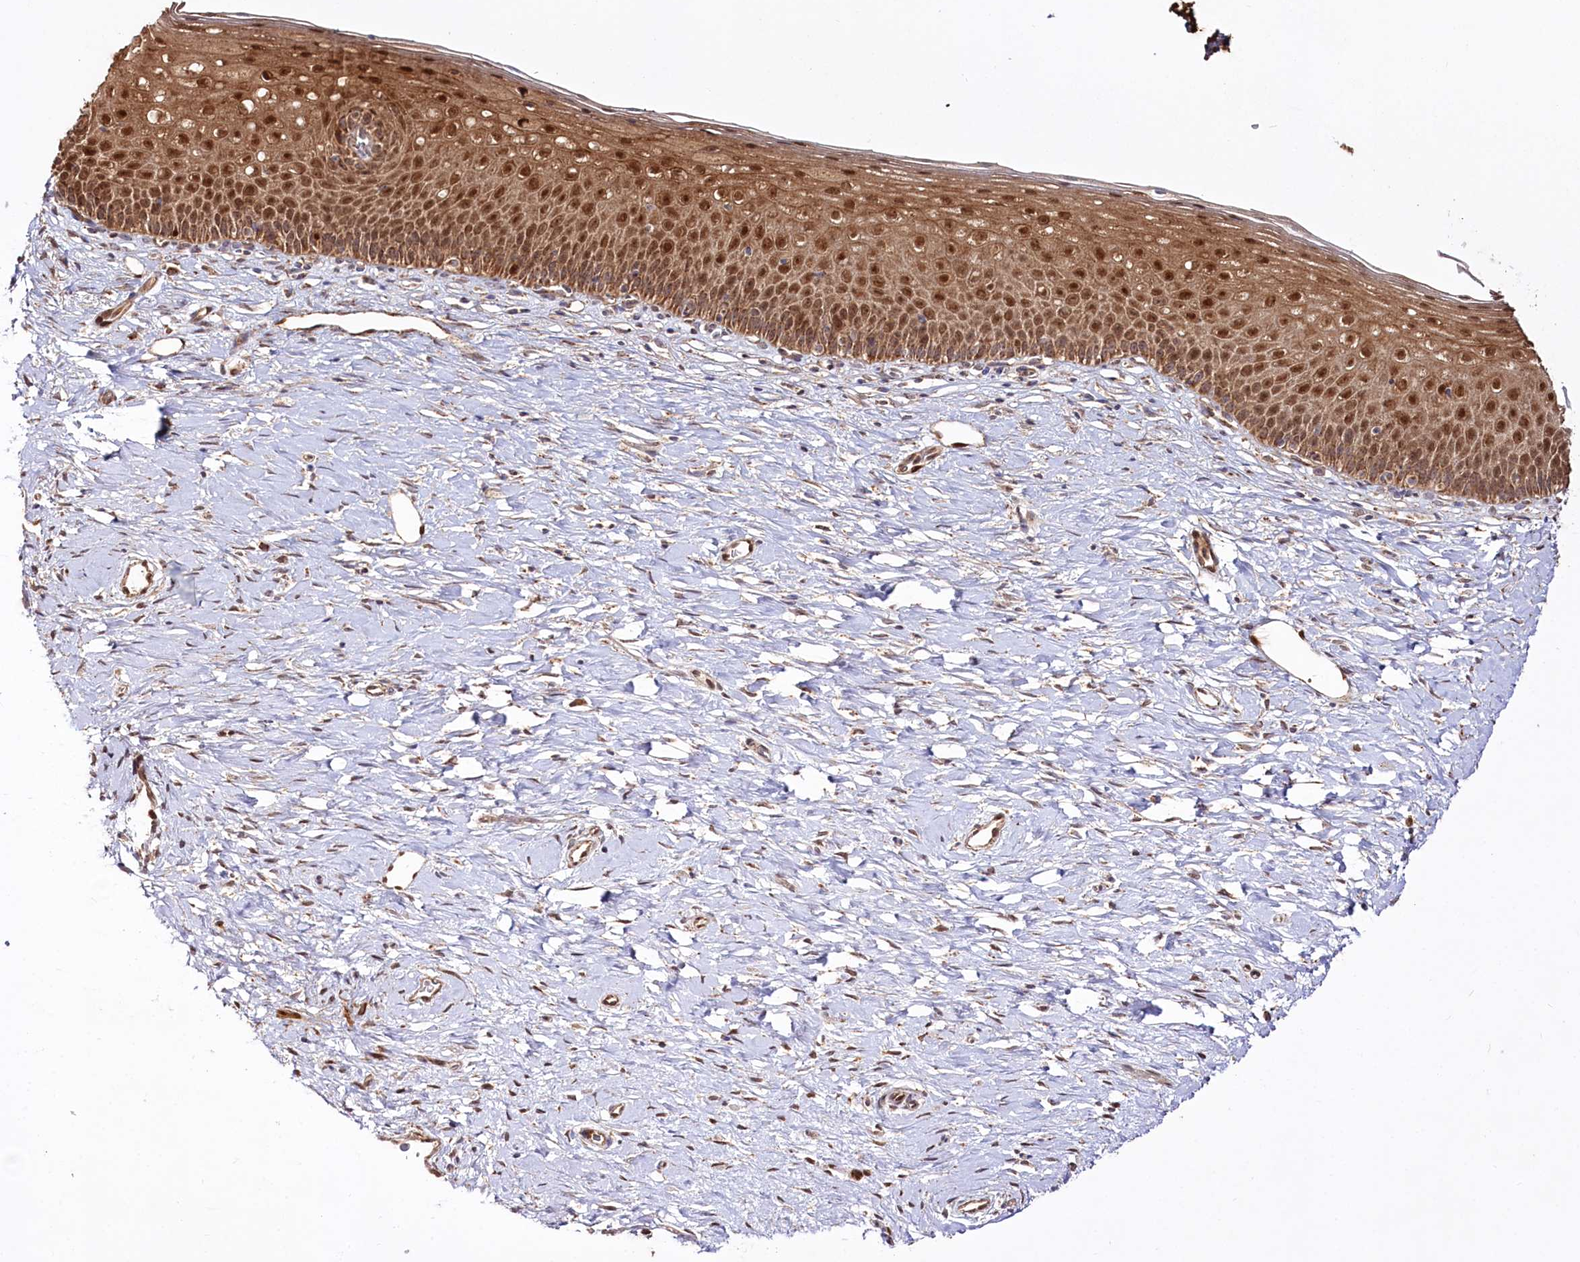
{"staining": {"intensity": "moderate", "quantity": ">75%", "location": "cytoplasmic/membranous"}, "tissue": "cervix", "cell_type": "Glandular cells", "image_type": "normal", "snomed": [{"axis": "morphology", "description": "Normal tissue, NOS"}, {"axis": "topography", "description": "Cervix"}], "caption": "Protein staining exhibits moderate cytoplasmic/membranous expression in about >75% of glandular cells in benign cervix. The protein is stained brown, and the nuclei are stained in blue (DAB IHC with brightfield microscopy, high magnification).", "gene": "REXO2", "patient": {"sex": "female", "age": 57}}